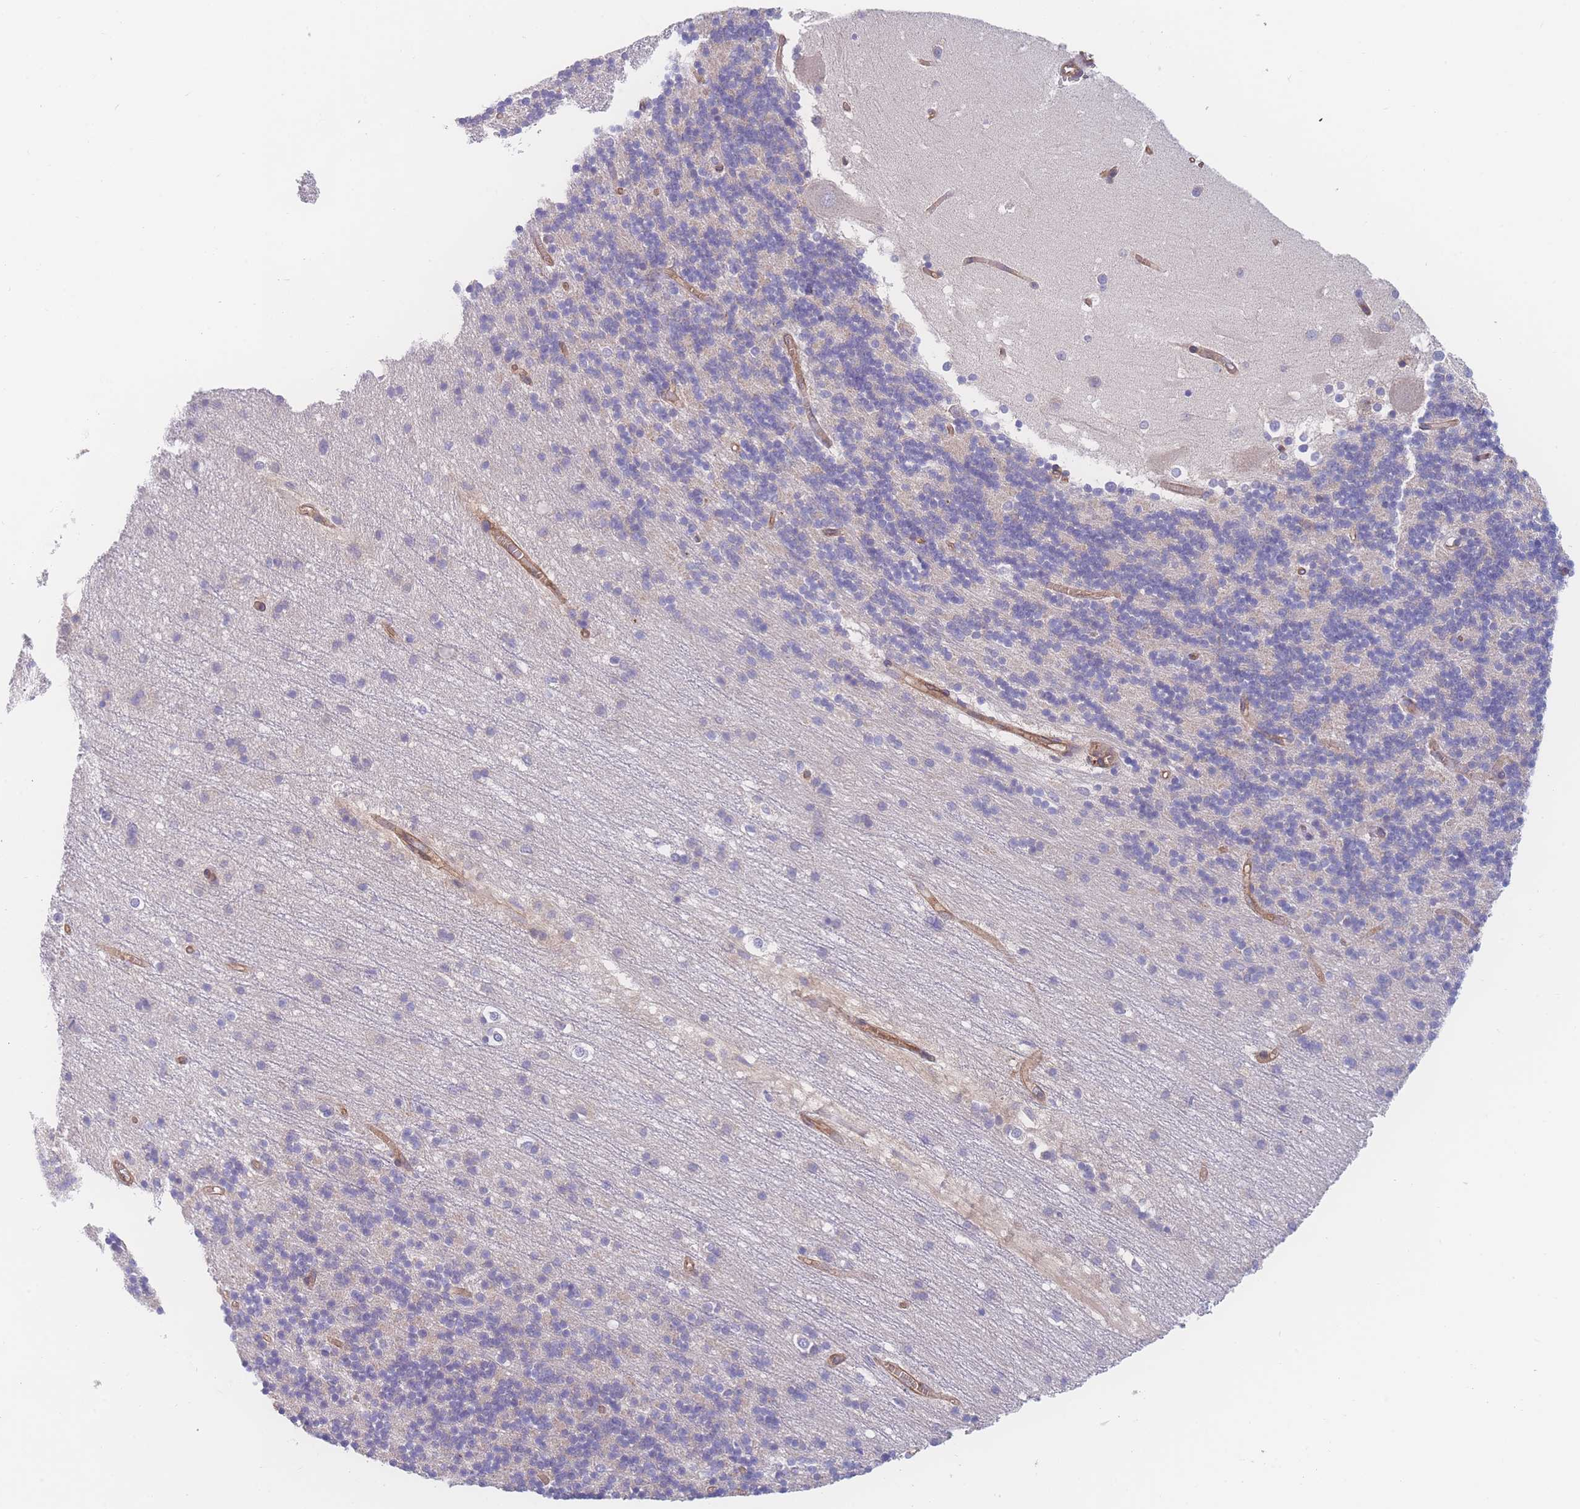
{"staining": {"intensity": "negative", "quantity": "none", "location": "none"}, "tissue": "cerebellum", "cell_type": "Cells in granular layer", "image_type": "normal", "snomed": [{"axis": "morphology", "description": "Normal tissue, NOS"}, {"axis": "topography", "description": "Cerebellum"}], "caption": "Micrograph shows no protein positivity in cells in granular layer of normal cerebellum.", "gene": "CFAP97", "patient": {"sex": "male", "age": 54}}